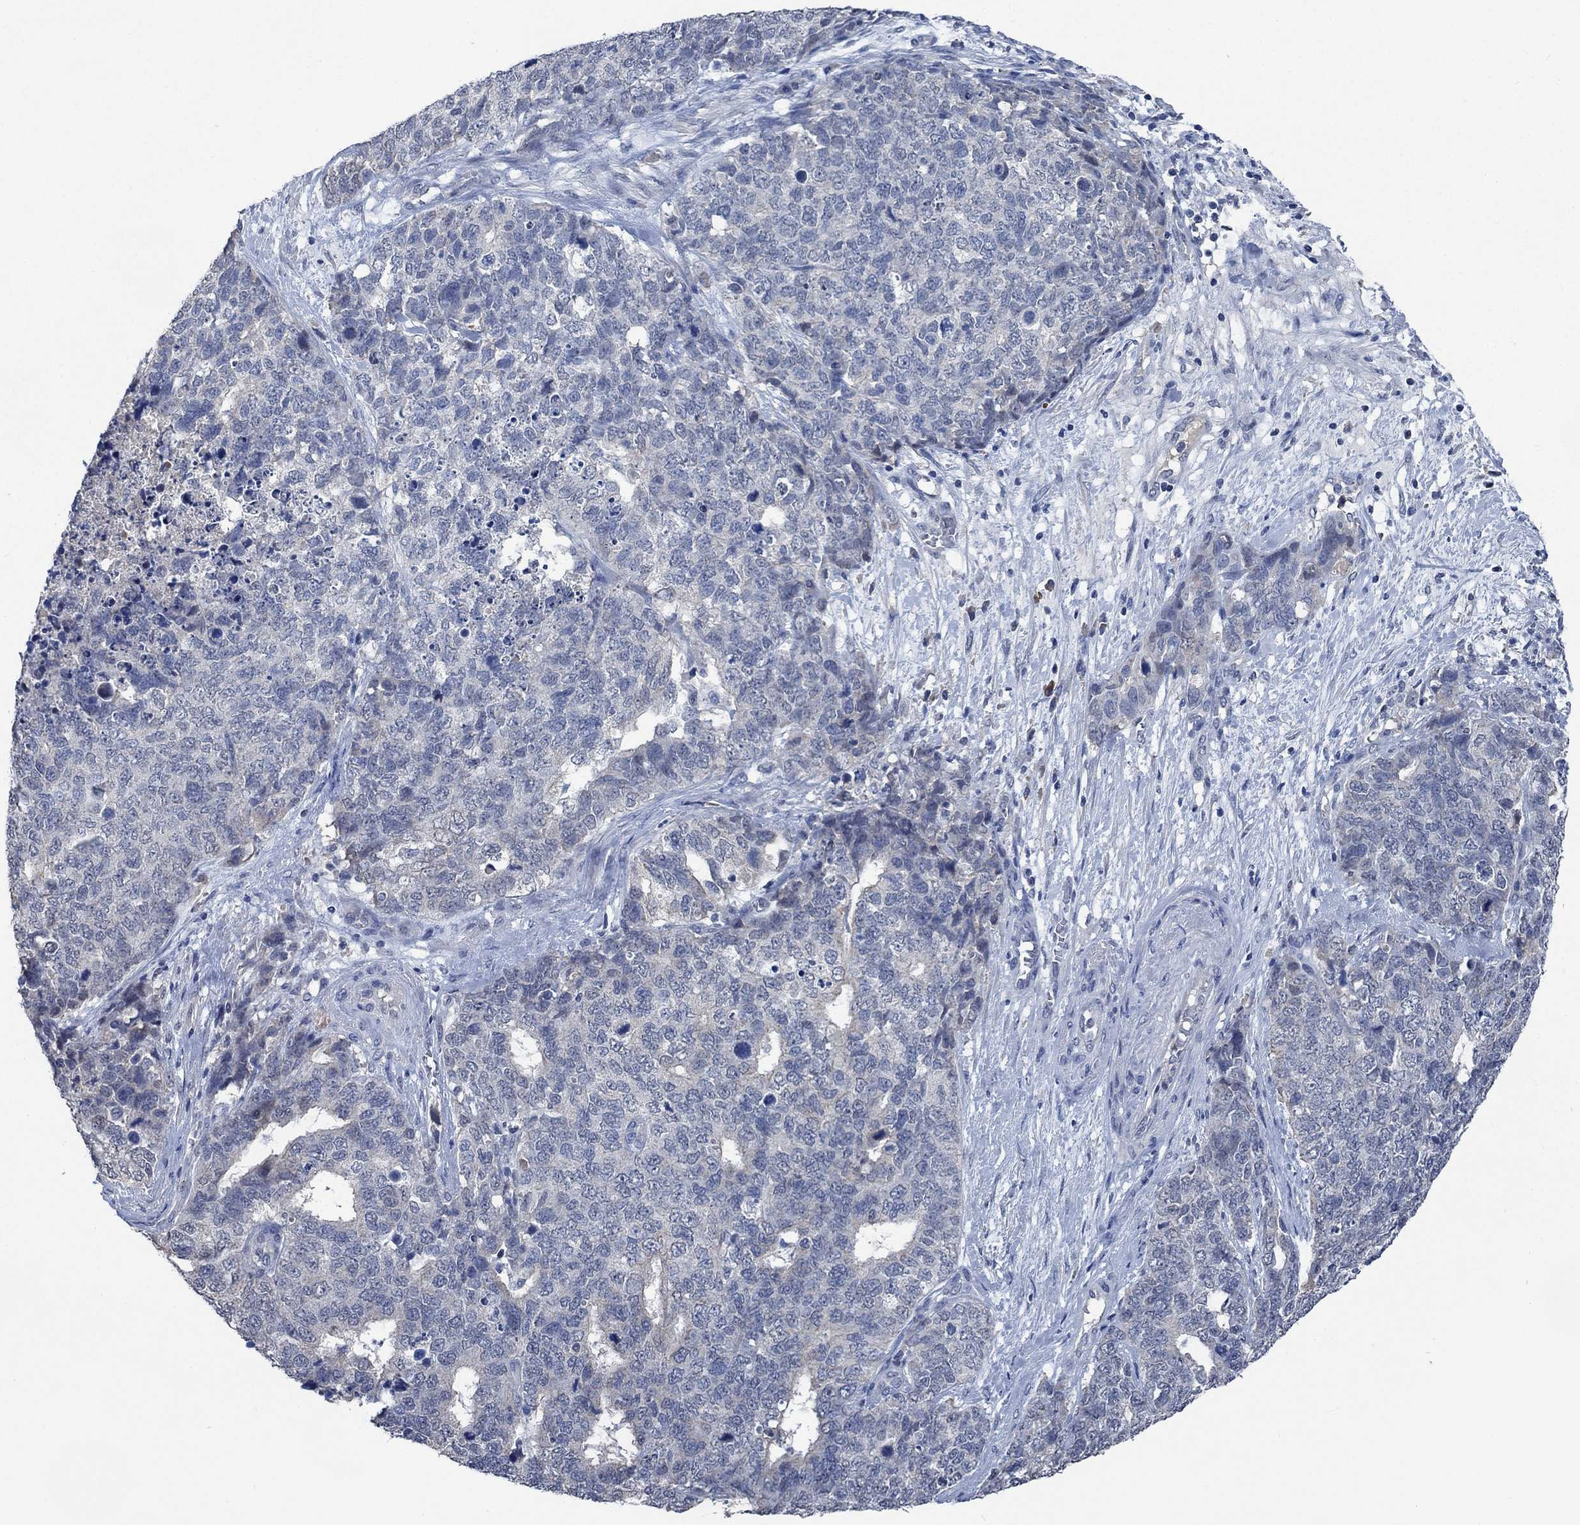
{"staining": {"intensity": "negative", "quantity": "none", "location": "none"}, "tissue": "cervical cancer", "cell_type": "Tumor cells", "image_type": "cancer", "snomed": [{"axis": "morphology", "description": "Squamous cell carcinoma, NOS"}, {"axis": "topography", "description": "Cervix"}], "caption": "An immunohistochemistry (IHC) micrograph of cervical squamous cell carcinoma is shown. There is no staining in tumor cells of cervical squamous cell carcinoma. (Brightfield microscopy of DAB IHC at high magnification).", "gene": "OBSCN", "patient": {"sex": "female", "age": 63}}